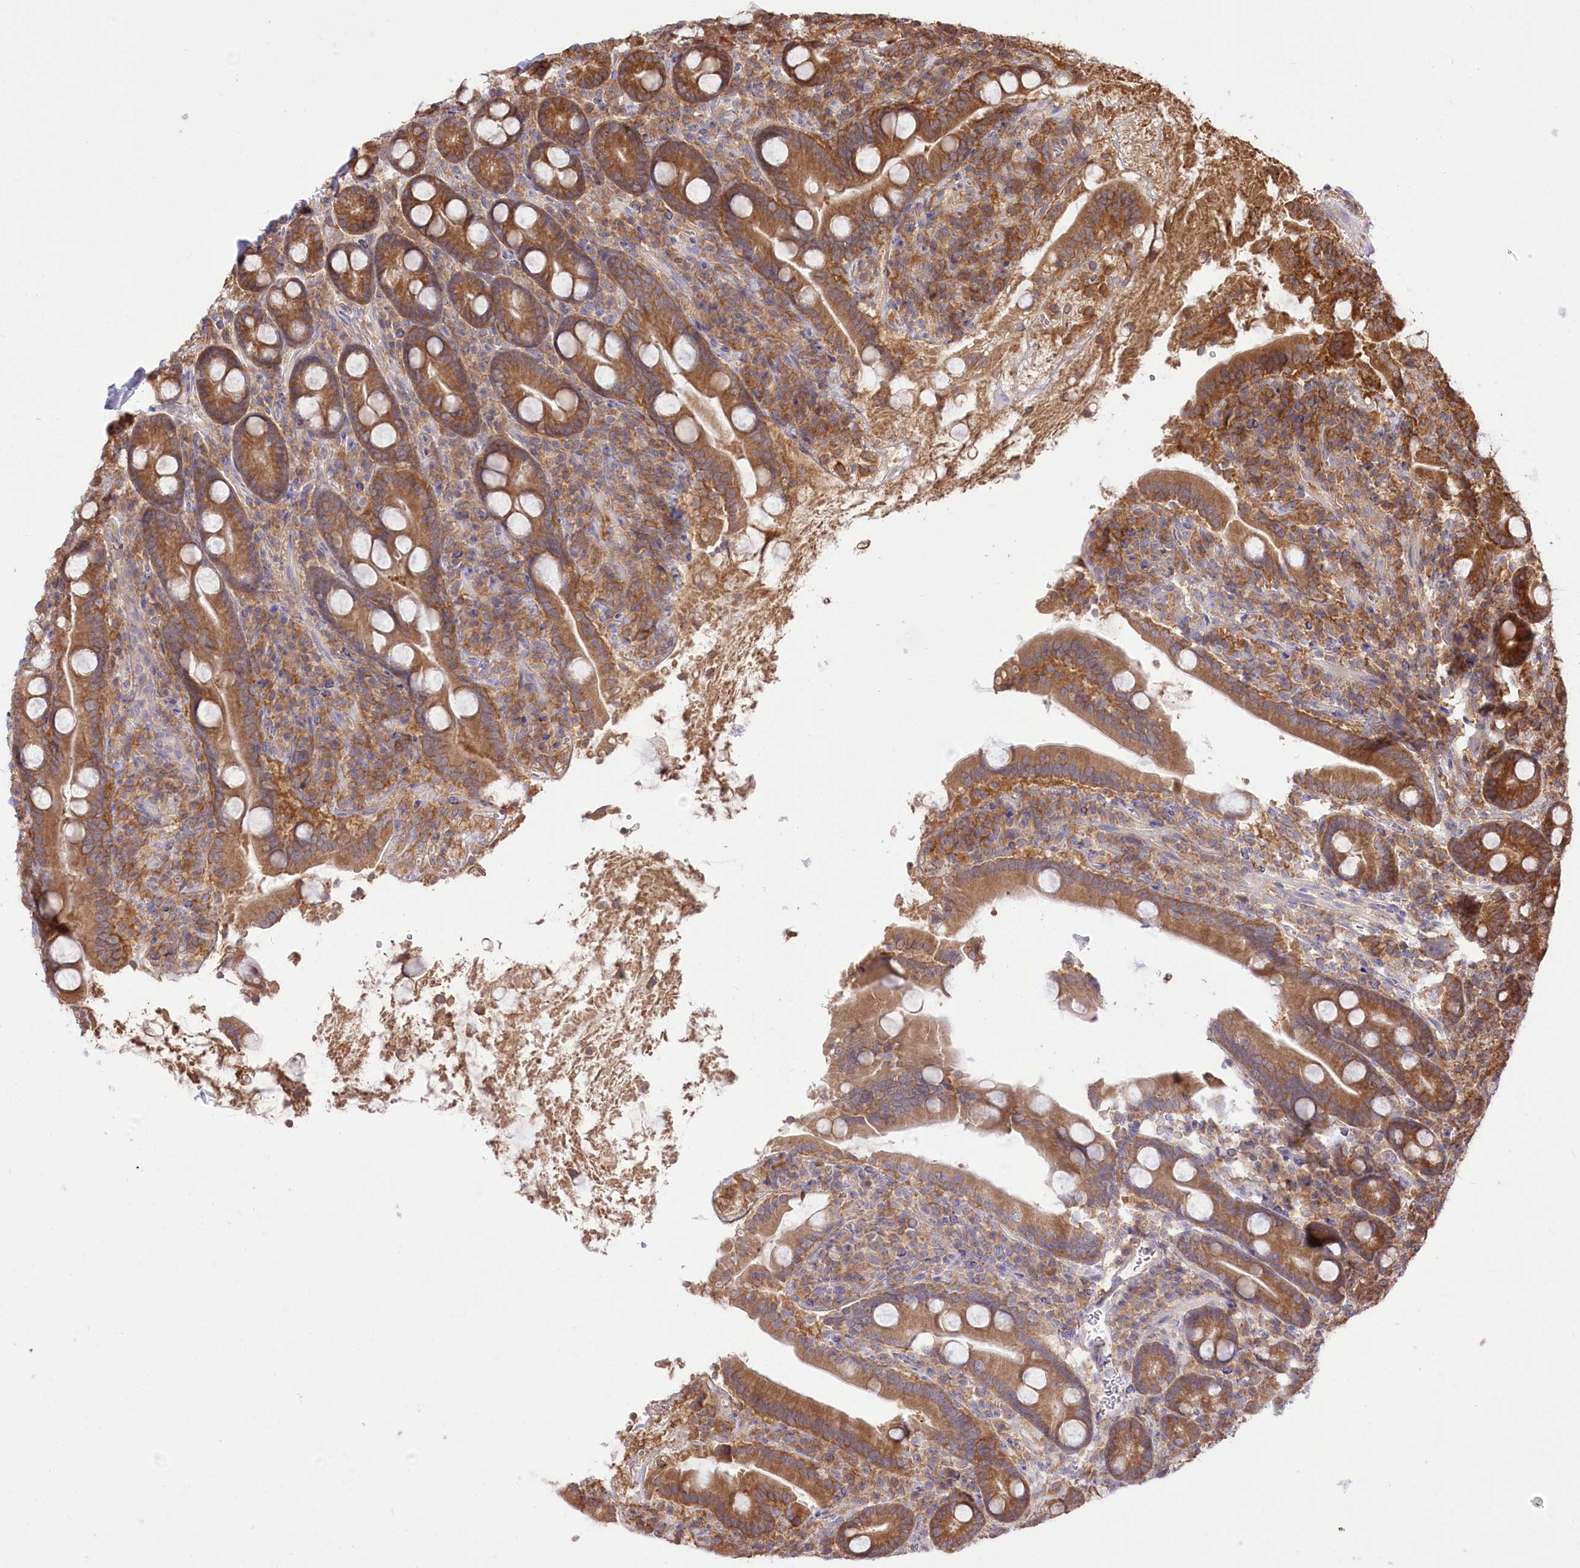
{"staining": {"intensity": "strong", "quantity": ">75%", "location": "cytoplasmic/membranous"}, "tissue": "duodenum", "cell_type": "Glandular cells", "image_type": "normal", "snomed": [{"axis": "morphology", "description": "Normal tissue, NOS"}, {"axis": "topography", "description": "Duodenum"}], "caption": "The histopathology image demonstrates a brown stain indicating the presence of a protein in the cytoplasmic/membranous of glandular cells in duodenum. (DAB (3,3'-diaminobenzidine) IHC with brightfield microscopy, high magnification).", "gene": "XYLB", "patient": {"sex": "male", "age": 35}}